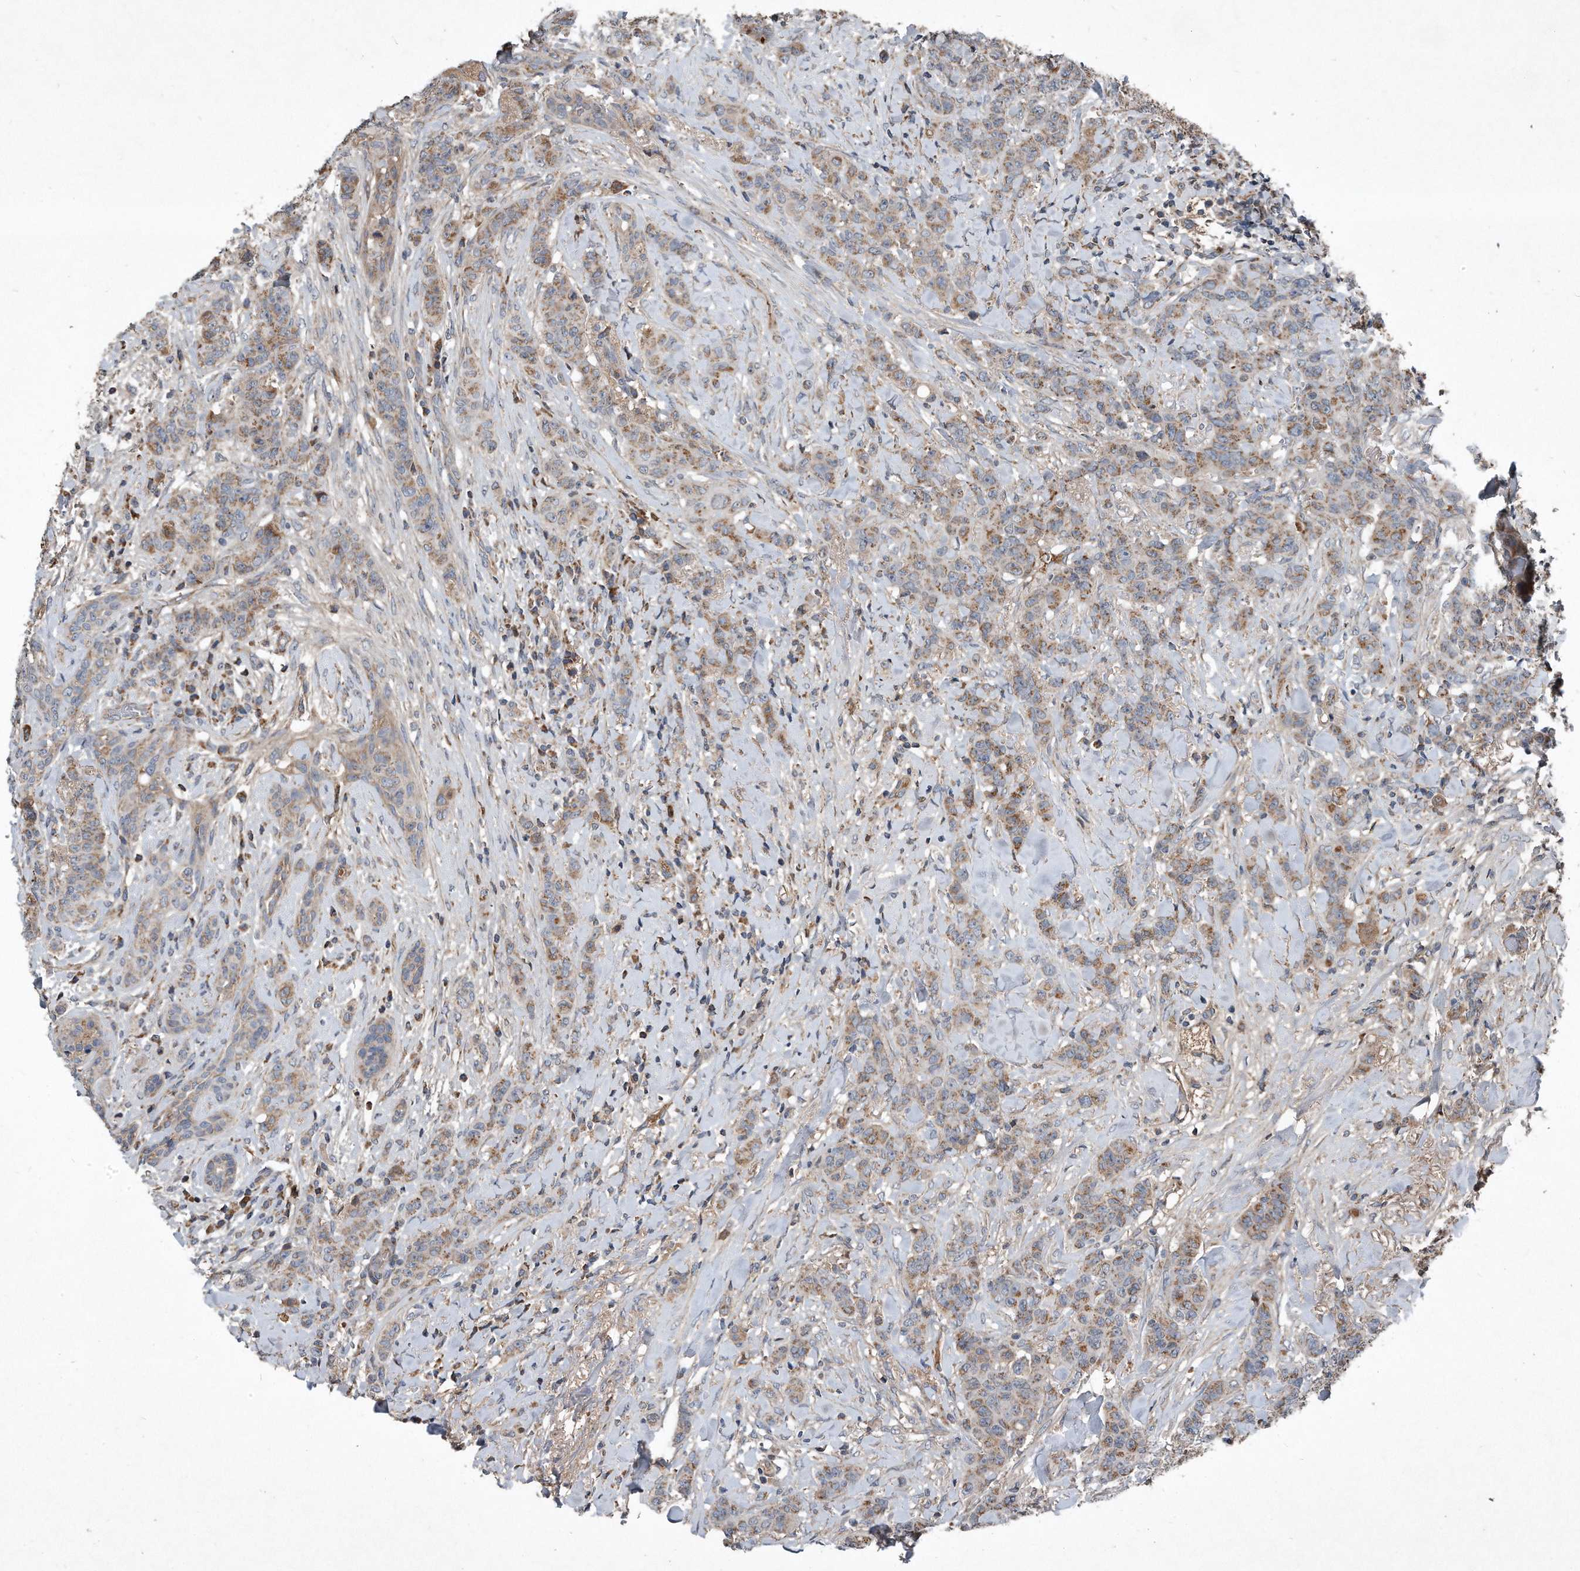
{"staining": {"intensity": "weak", "quantity": ">75%", "location": "cytoplasmic/membranous"}, "tissue": "breast cancer", "cell_type": "Tumor cells", "image_type": "cancer", "snomed": [{"axis": "morphology", "description": "Duct carcinoma"}, {"axis": "topography", "description": "Breast"}], "caption": "Breast invasive ductal carcinoma stained with a brown dye shows weak cytoplasmic/membranous positive positivity in about >75% of tumor cells.", "gene": "SDHA", "patient": {"sex": "female", "age": 40}}